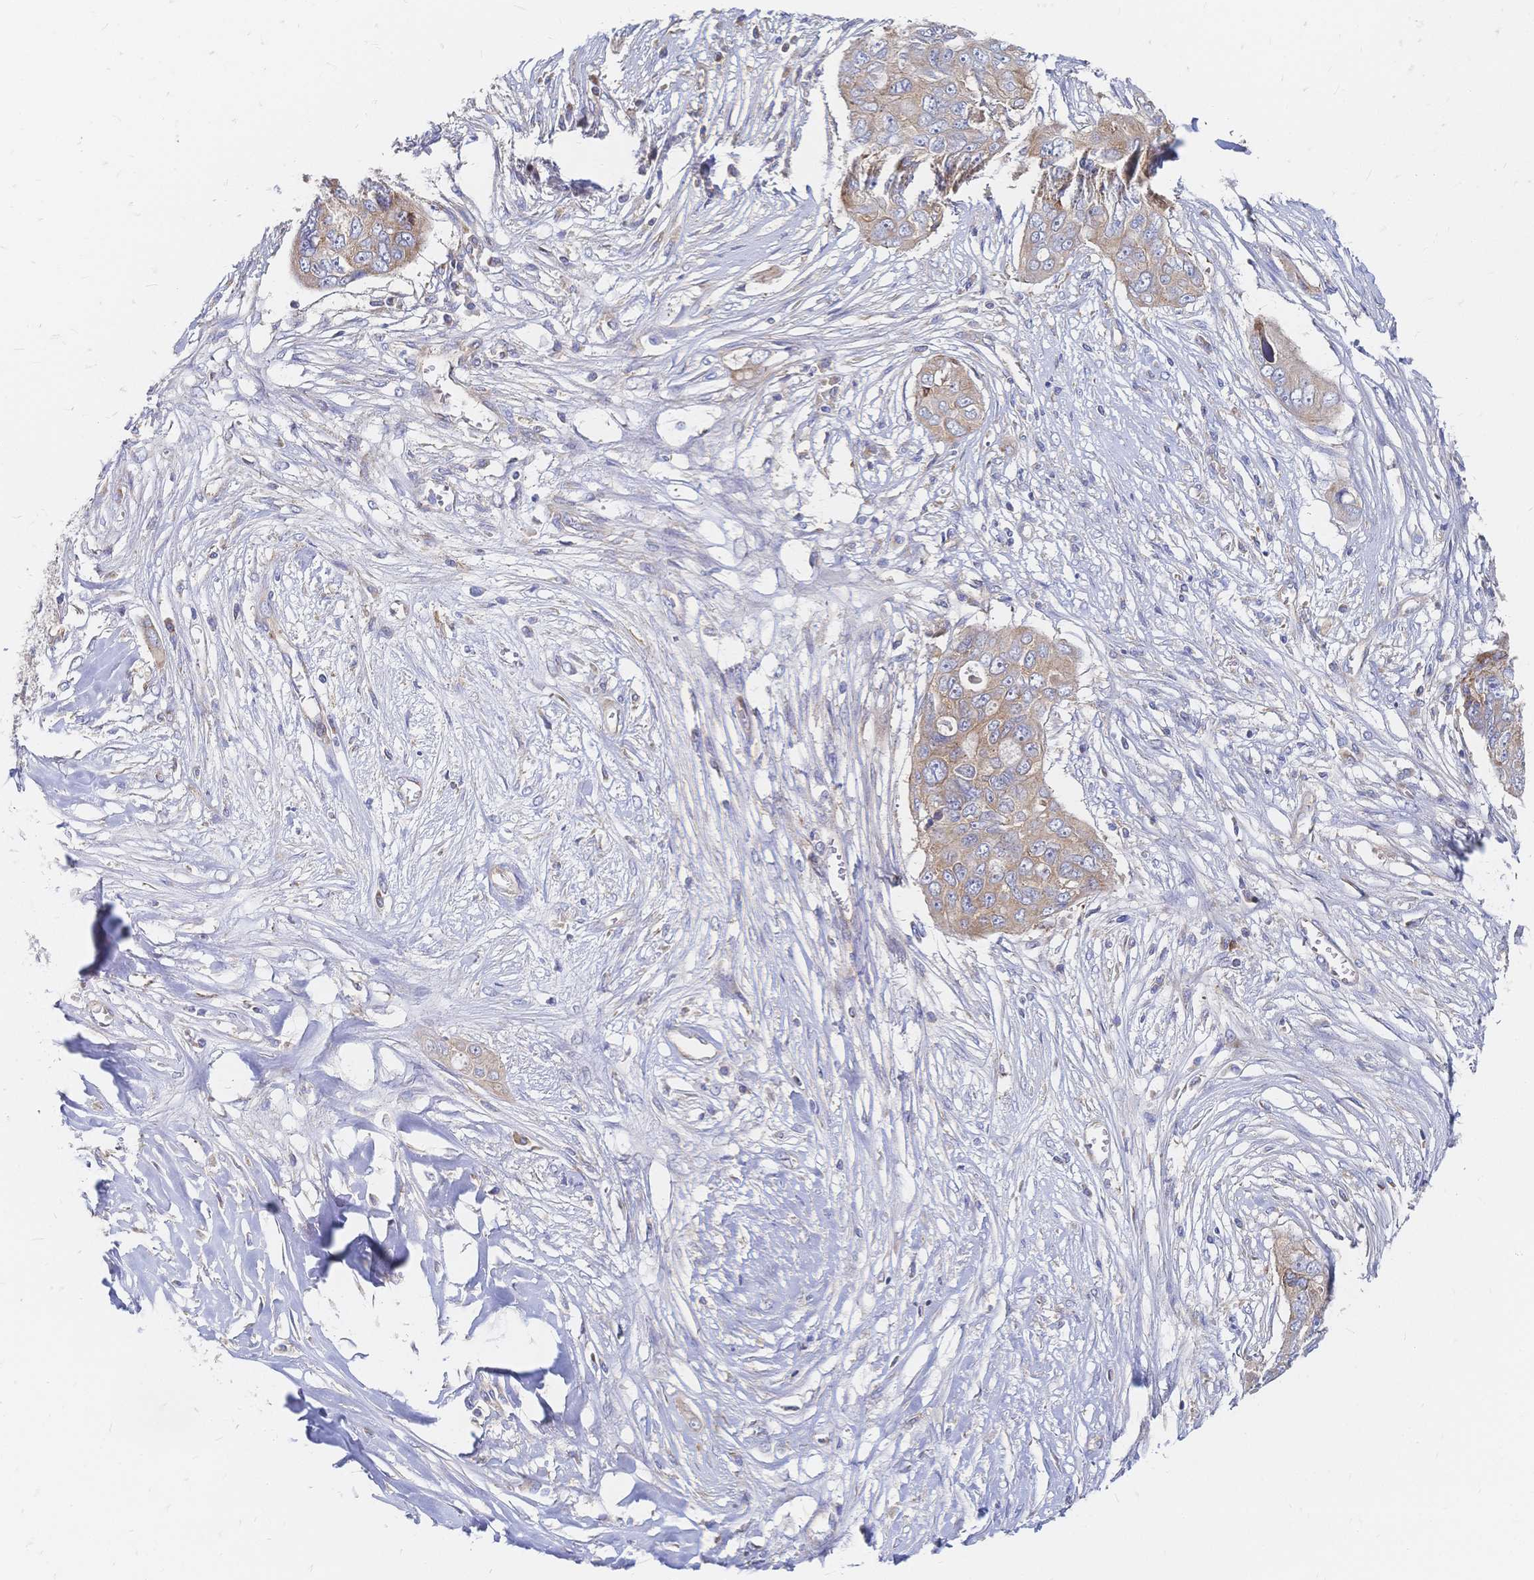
{"staining": {"intensity": "weak", "quantity": ">75%", "location": "cytoplasmic/membranous"}, "tissue": "ovarian cancer", "cell_type": "Tumor cells", "image_type": "cancer", "snomed": [{"axis": "morphology", "description": "Carcinoma, endometroid"}, {"axis": "topography", "description": "Ovary"}], "caption": "Immunohistochemical staining of human ovarian endometroid carcinoma displays weak cytoplasmic/membranous protein staining in approximately >75% of tumor cells.", "gene": "SORBS1", "patient": {"sex": "female", "age": 70}}